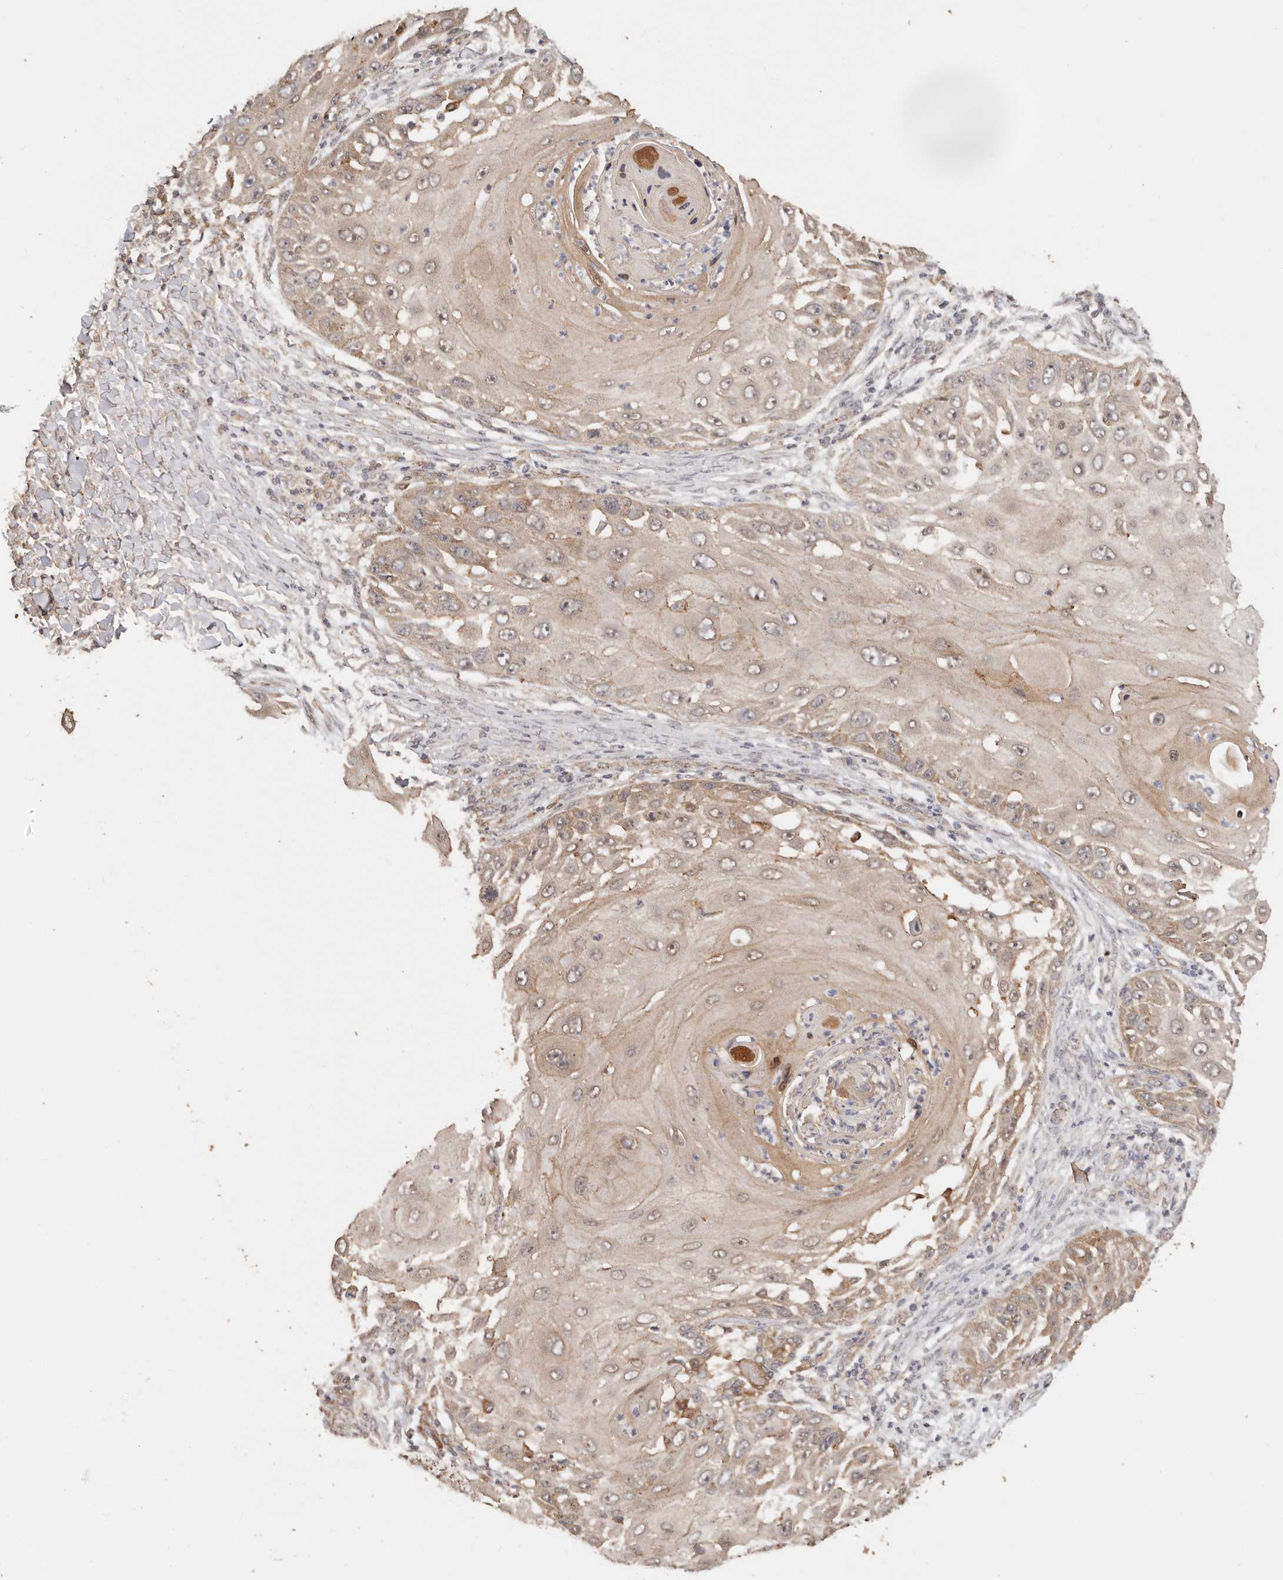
{"staining": {"intensity": "weak", "quantity": ">75%", "location": "cytoplasmic/membranous"}, "tissue": "skin cancer", "cell_type": "Tumor cells", "image_type": "cancer", "snomed": [{"axis": "morphology", "description": "Squamous cell carcinoma, NOS"}, {"axis": "topography", "description": "Skin"}], "caption": "IHC of skin cancer displays low levels of weak cytoplasmic/membranous expression in about >75% of tumor cells. (Stains: DAB in brown, nuclei in blue, Microscopy: brightfield microscopy at high magnification).", "gene": "AFDN", "patient": {"sex": "female", "age": 44}}